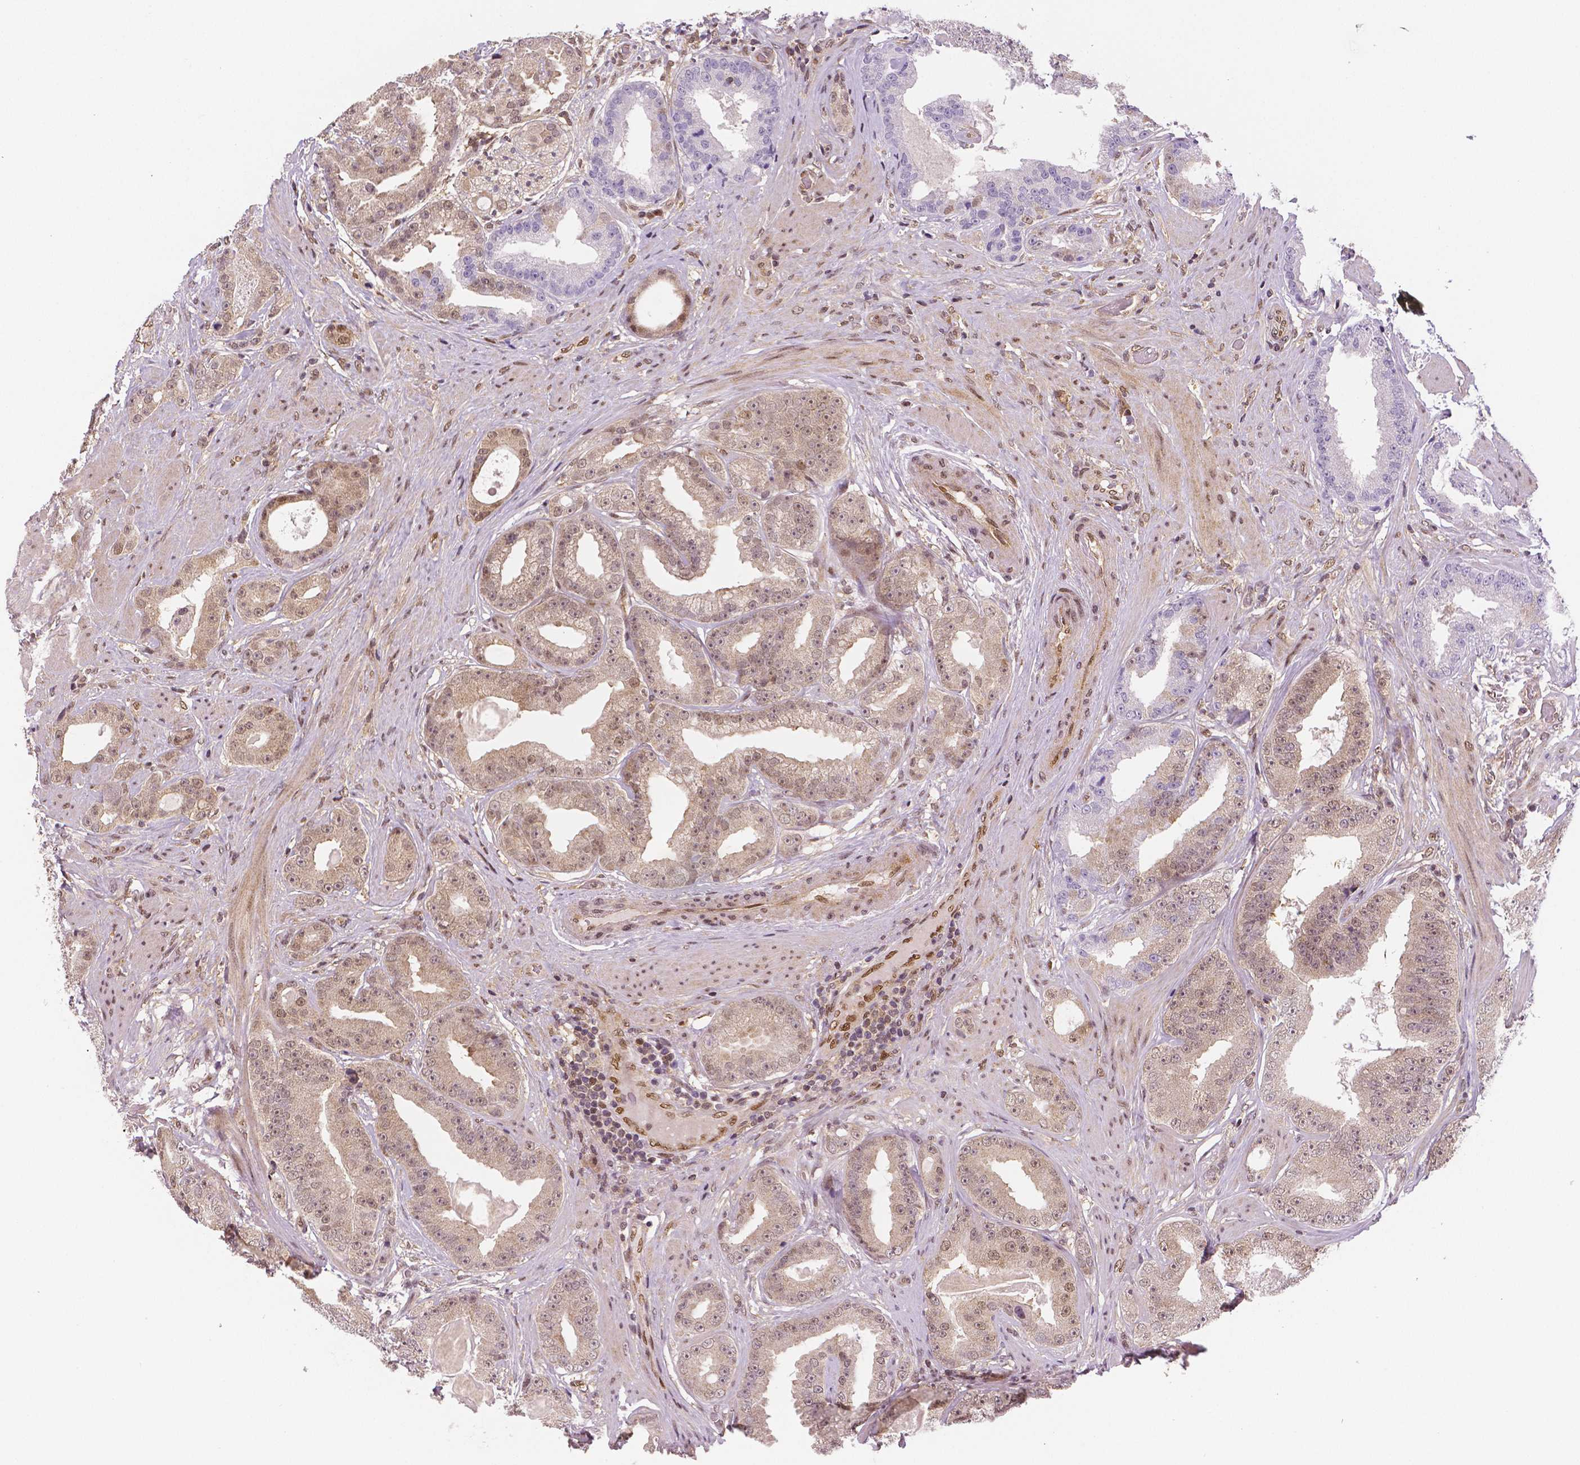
{"staining": {"intensity": "weak", "quantity": "25%-75%", "location": "cytoplasmic/membranous,nuclear"}, "tissue": "prostate cancer", "cell_type": "Tumor cells", "image_type": "cancer", "snomed": [{"axis": "morphology", "description": "Adenocarcinoma, Low grade"}, {"axis": "topography", "description": "Prostate"}], "caption": "Immunohistochemical staining of prostate cancer exhibits low levels of weak cytoplasmic/membranous and nuclear staining in about 25%-75% of tumor cells.", "gene": "STAT3", "patient": {"sex": "male", "age": 60}}